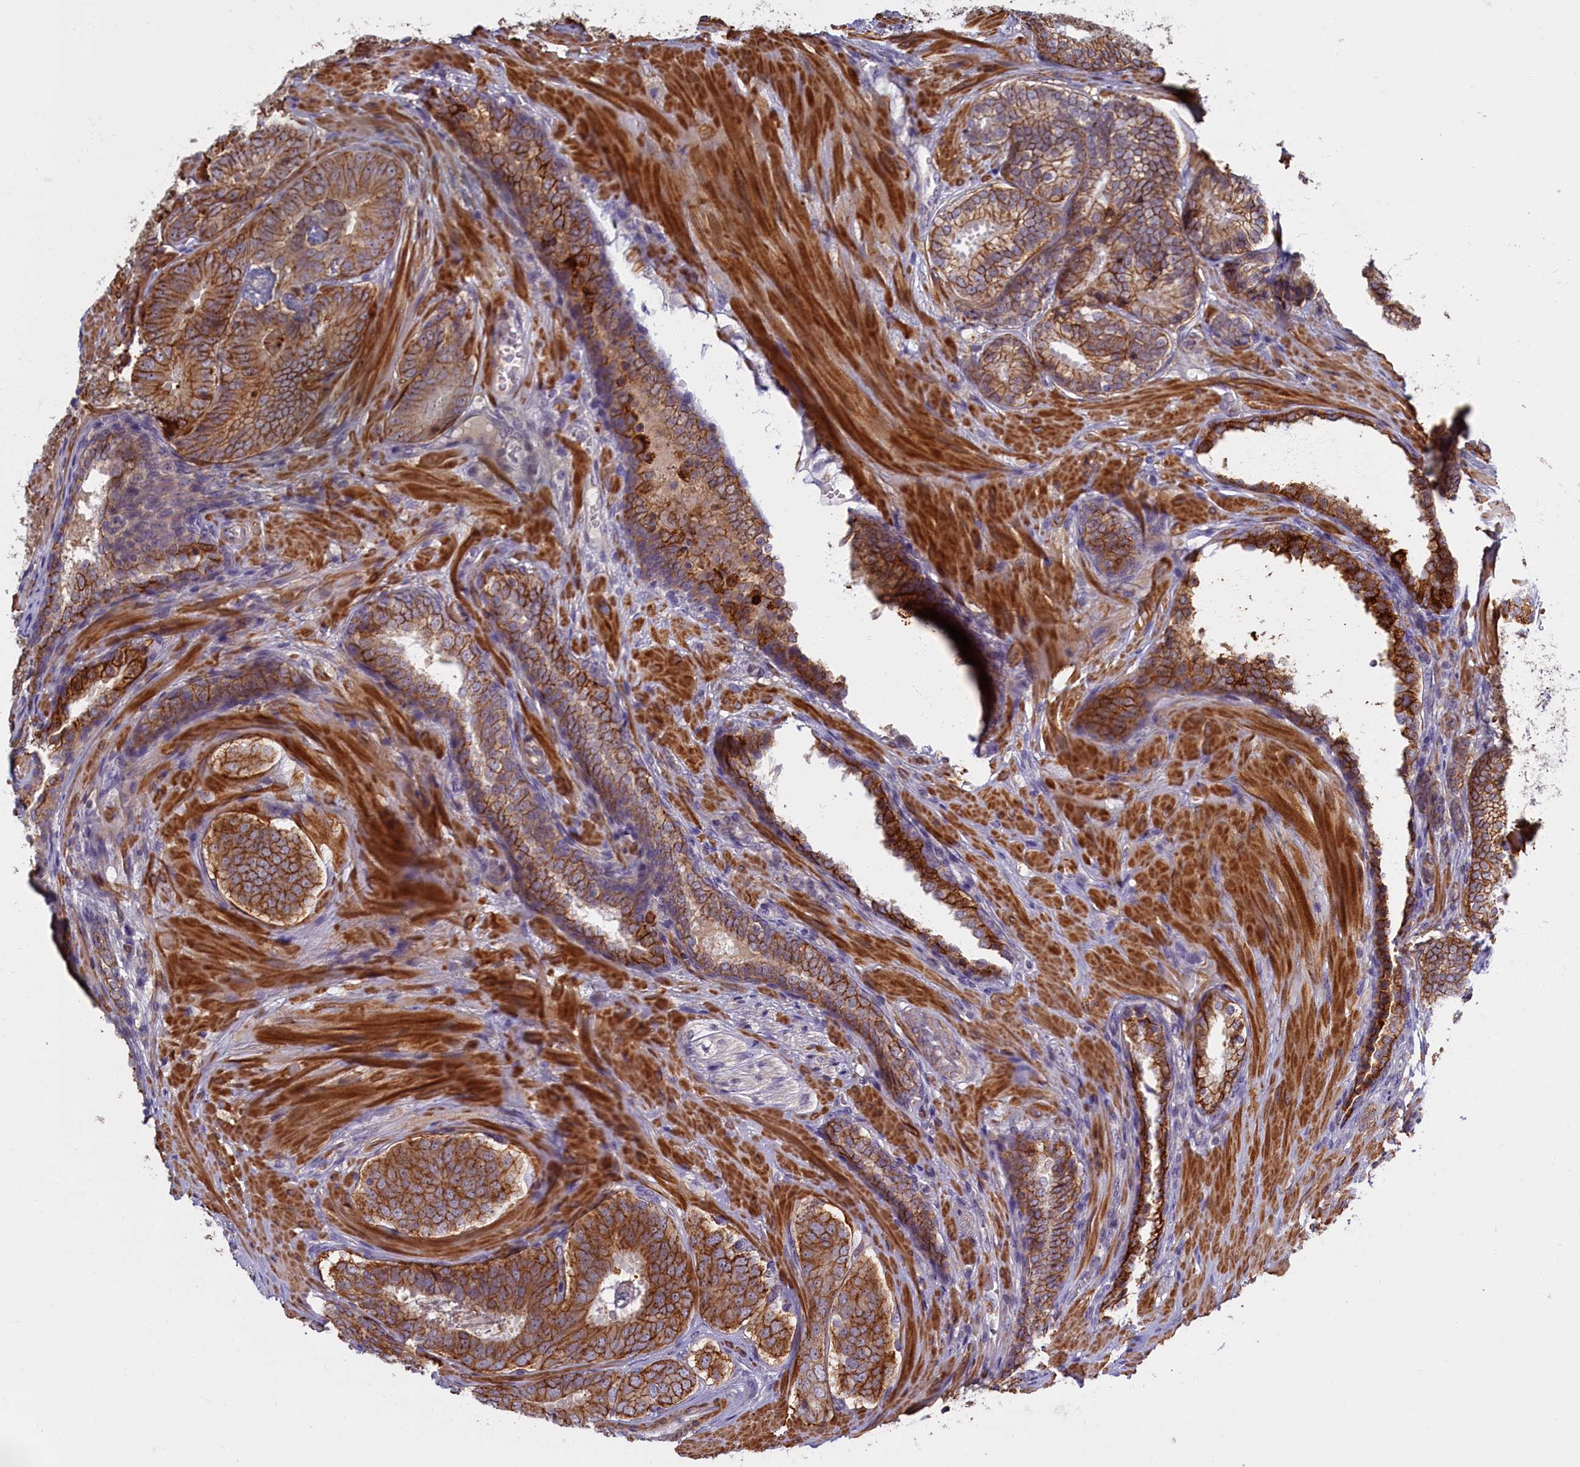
{"staining": {"intensity": "moderate", "quantity": ">75%", "location": "cytoplasmic/membranous"}, "tissue": "prostate cancer", "cell_type": "Tumor cells", "image_type": "cancer", "snomed": [{"axis": "morphology", "description": "Adenocarcinoma, High grade"}, {"axis": "topography", "description": "Prostate"}], "caption": "Prostate adenocarcinoma (high-grade) tissue demonstrates moderate cytoplasmic/membranous positivity in approximately >75% of tumor cells, visualized by immunohistochemistry.", "gene": "TRPM4", "patient": {"sex": "male", "age": 63}}